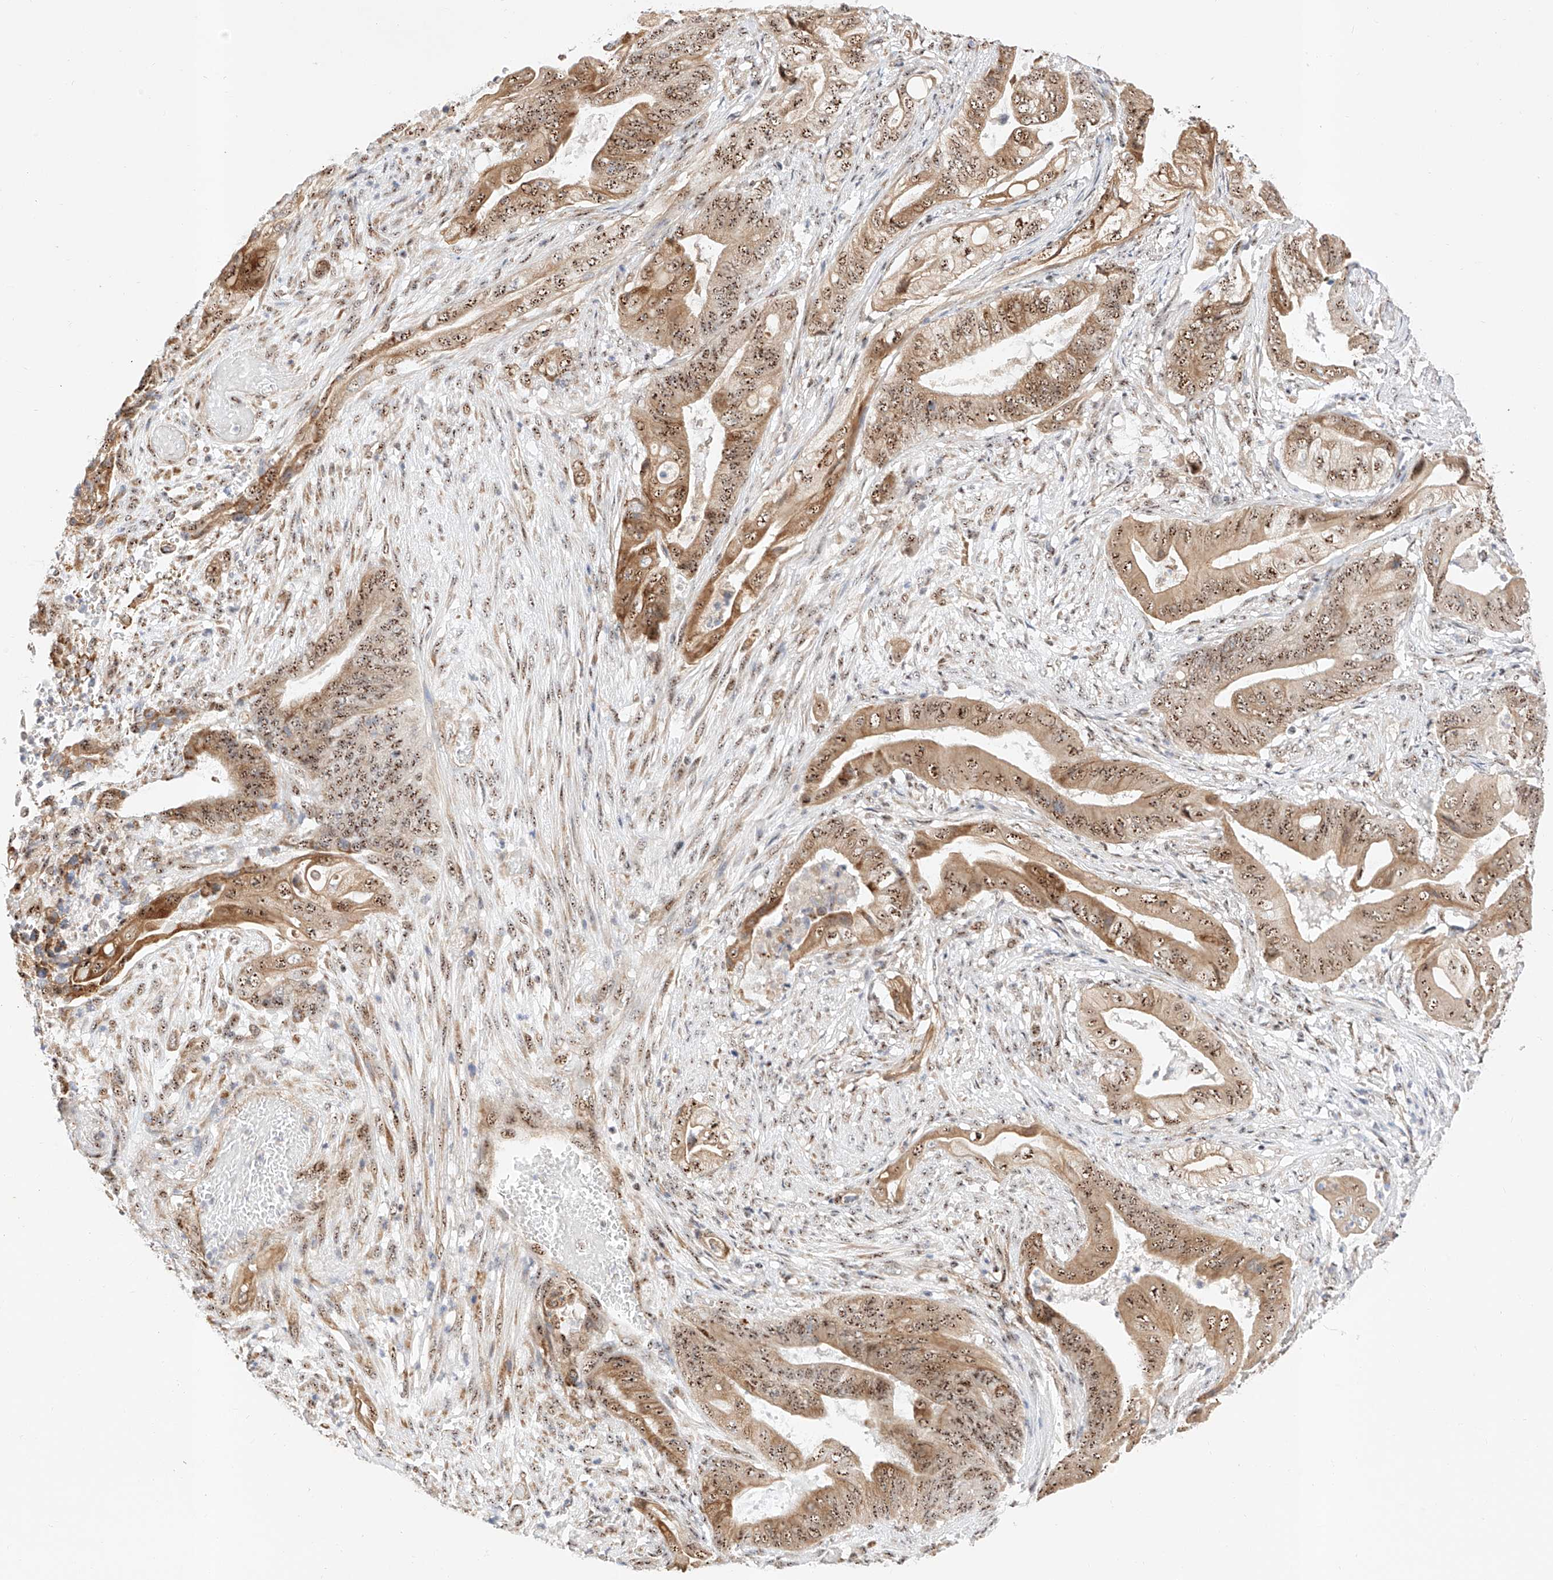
{"staining": {"intensity": "moderate", "quantity": ">75%", "location": "cytoplasmic/membranous,nuclear"}, "tissue": "stomach cancer", "cell_type": "Tumor cells", "image_type": "cancer", "snomed": [{"axis": "morphology", "description": "Adenocarcinoma, NOS"}, {"axis": "topography", "description": "Stomach"}], "caption": "Protein expression analysis of human stomach cancer reveals moderate cytoplasmic/membranous and nuclear positivity in about >75% of tumor cells. (DAB (3,3'-diaminobenzidine) IHC, brown staining for protein, blue staining for nuclei).", "gene": "ATXN7L2", "patient": {"sex": "female", "age": 73}}